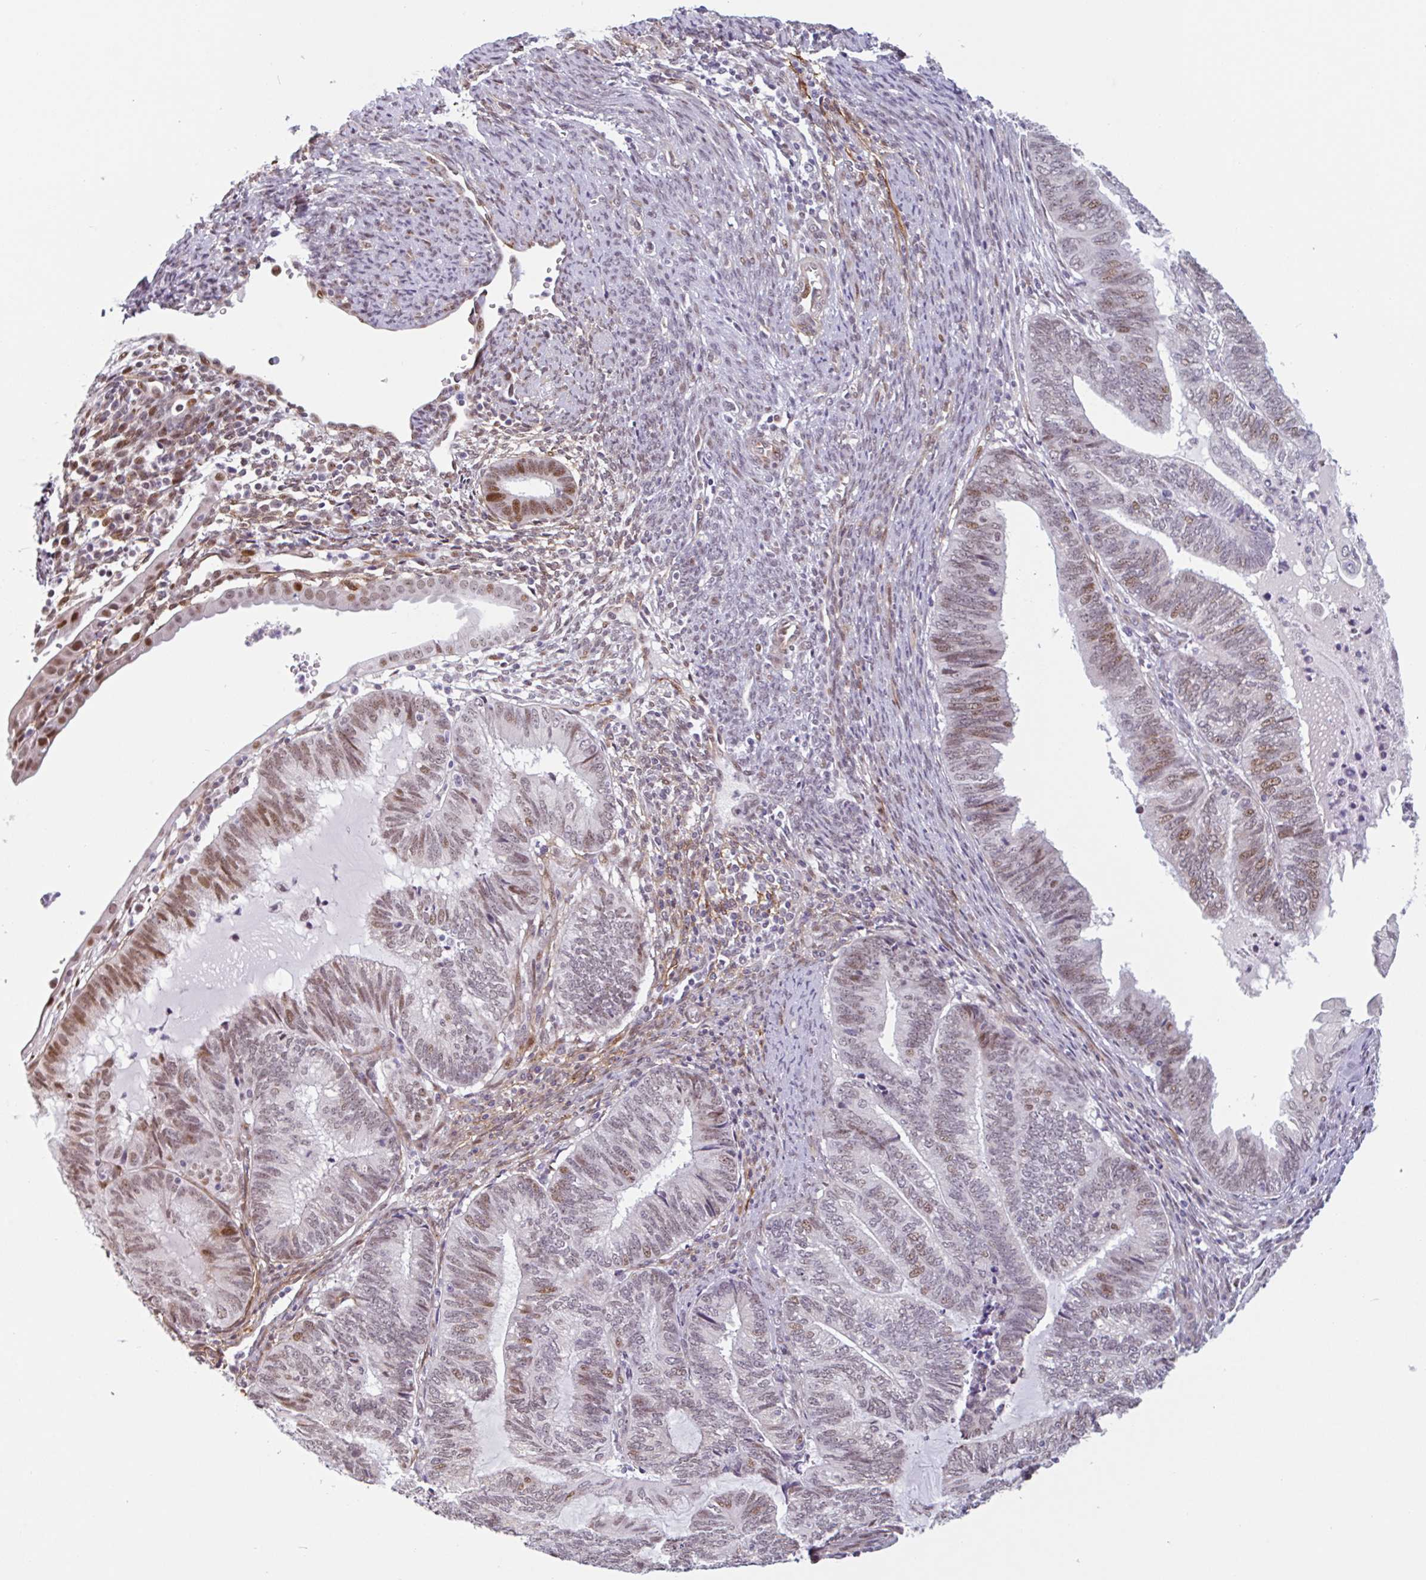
{"staining": {"intensity": "moderate", "quantity": "25%-75%", "location": "nuclear"}, "tissue": "endometrial cancer", "cell_type": "Tumor cells", "image_type": "cancer", "snomed": [{"axis": "morphology", "description": "Adenocarcinoma, NOS"}, {"axis": "topography", "description": "Uterus"}, {"axis": "topography", "description": "Endometrium"}], "caption": "Protein expression analysis of endometrial adenocarcinoma exhibits moderate nuclear staining in approximately 25%-75% of tumor cells.", "gene": "TMEM119", "patient": {"sex": "female", "age": 70}}